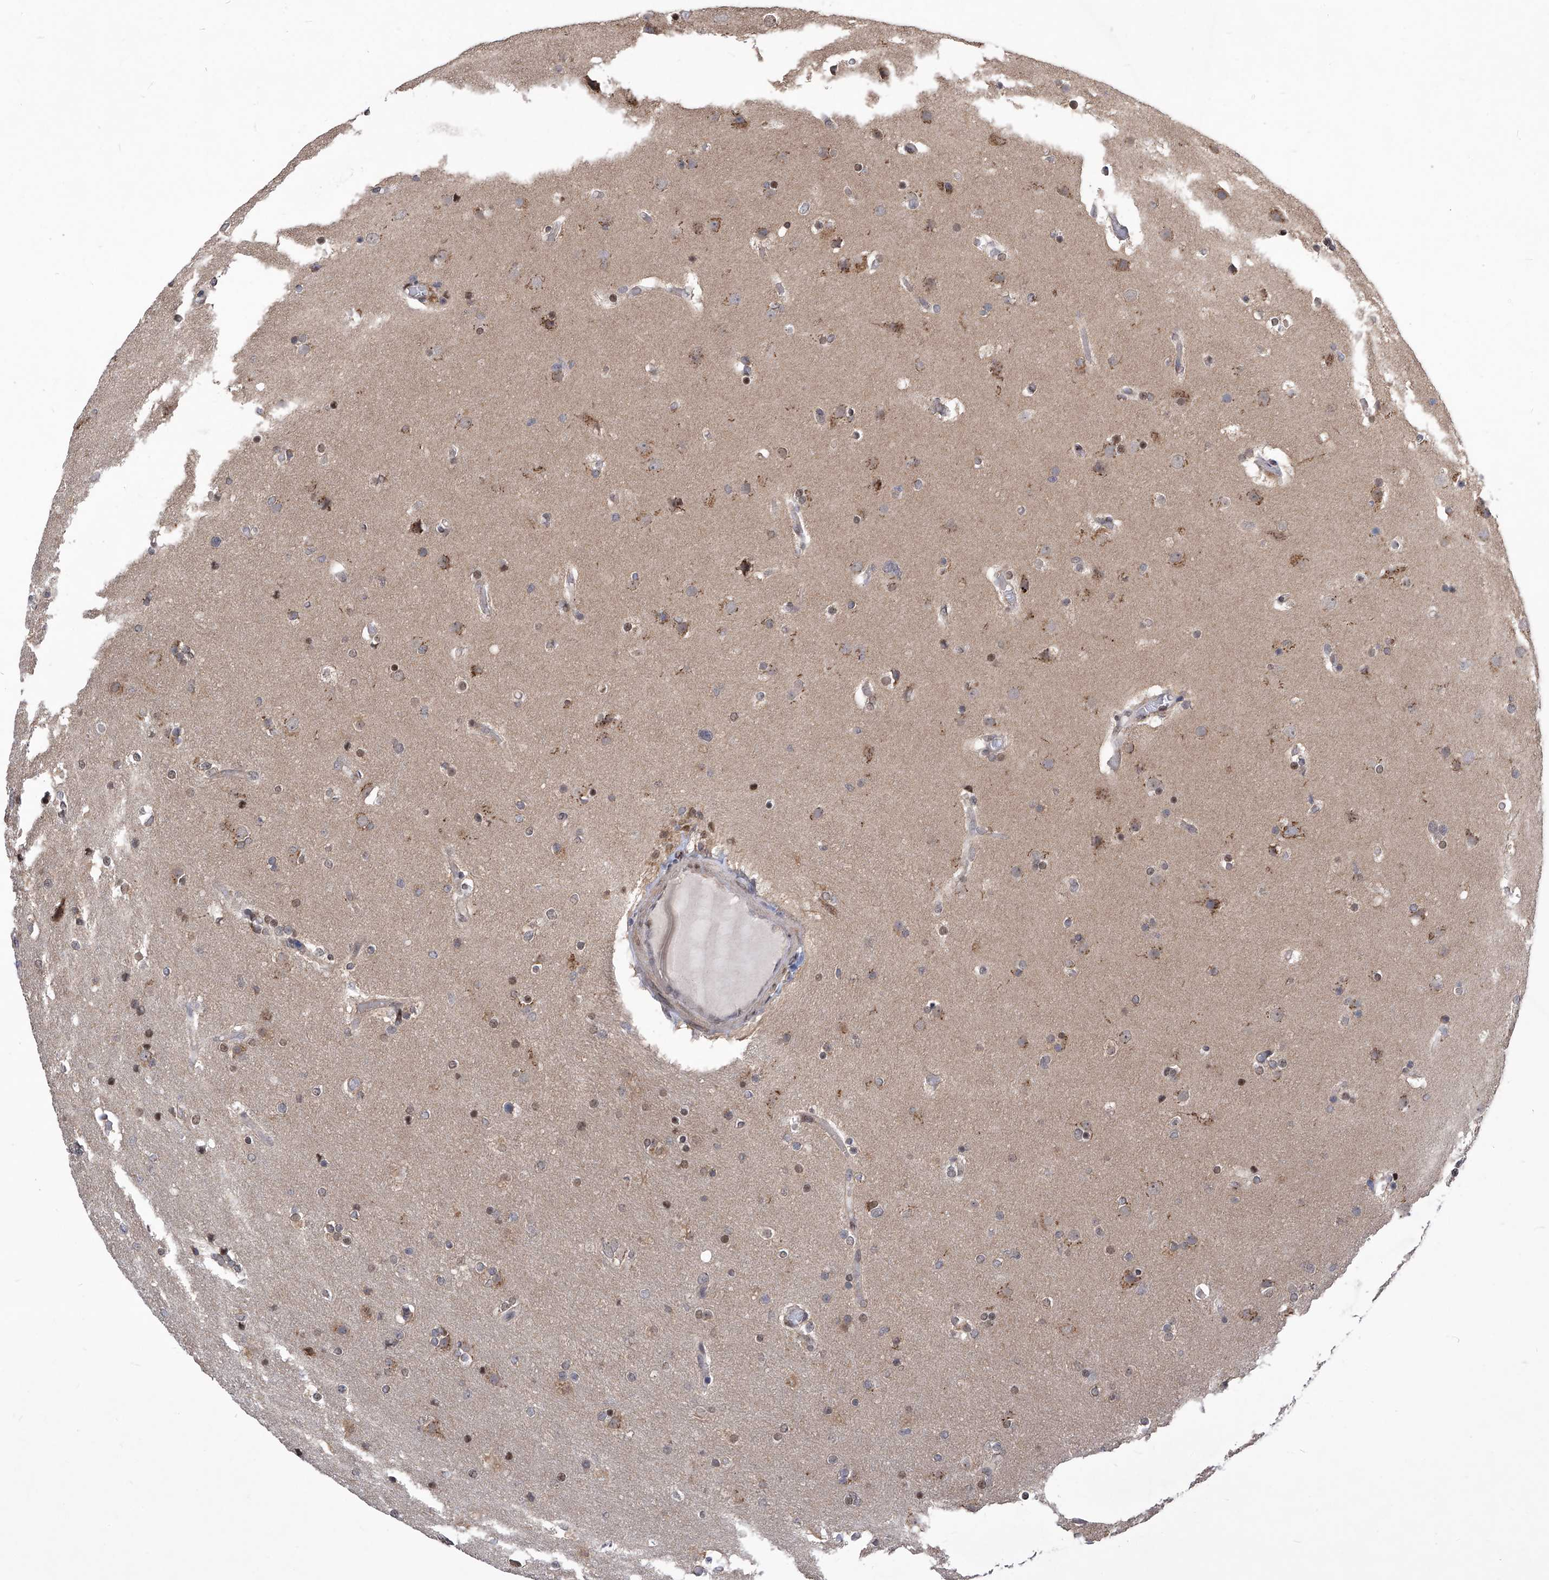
{"staining": {"intensity": "moderate", "quantity": "<25%", "location": "cytoplasmic/membranous"}, "tissue": "glioma", "cell_type": "Tumor cells", "image_type": "cancer", "snomed": [{"axis": "morphology", "description": "Glioma, malignant, High grade"}, {"axis": "topography", "description": "Cerebral cortex"}], "caption": "Glioma was stained to show a protein in brown. There is low levels of moderate cytoplasmic/membranous staining in about <25% of tumor cells. Using DAB (3,3'-diaminobenzidine) (brown) and hematoxylin (blue) stains, captured at high magnification using brightfield microscopy.", "gene": "CETN2", "patient": {"sex": "female", "age": 36}}